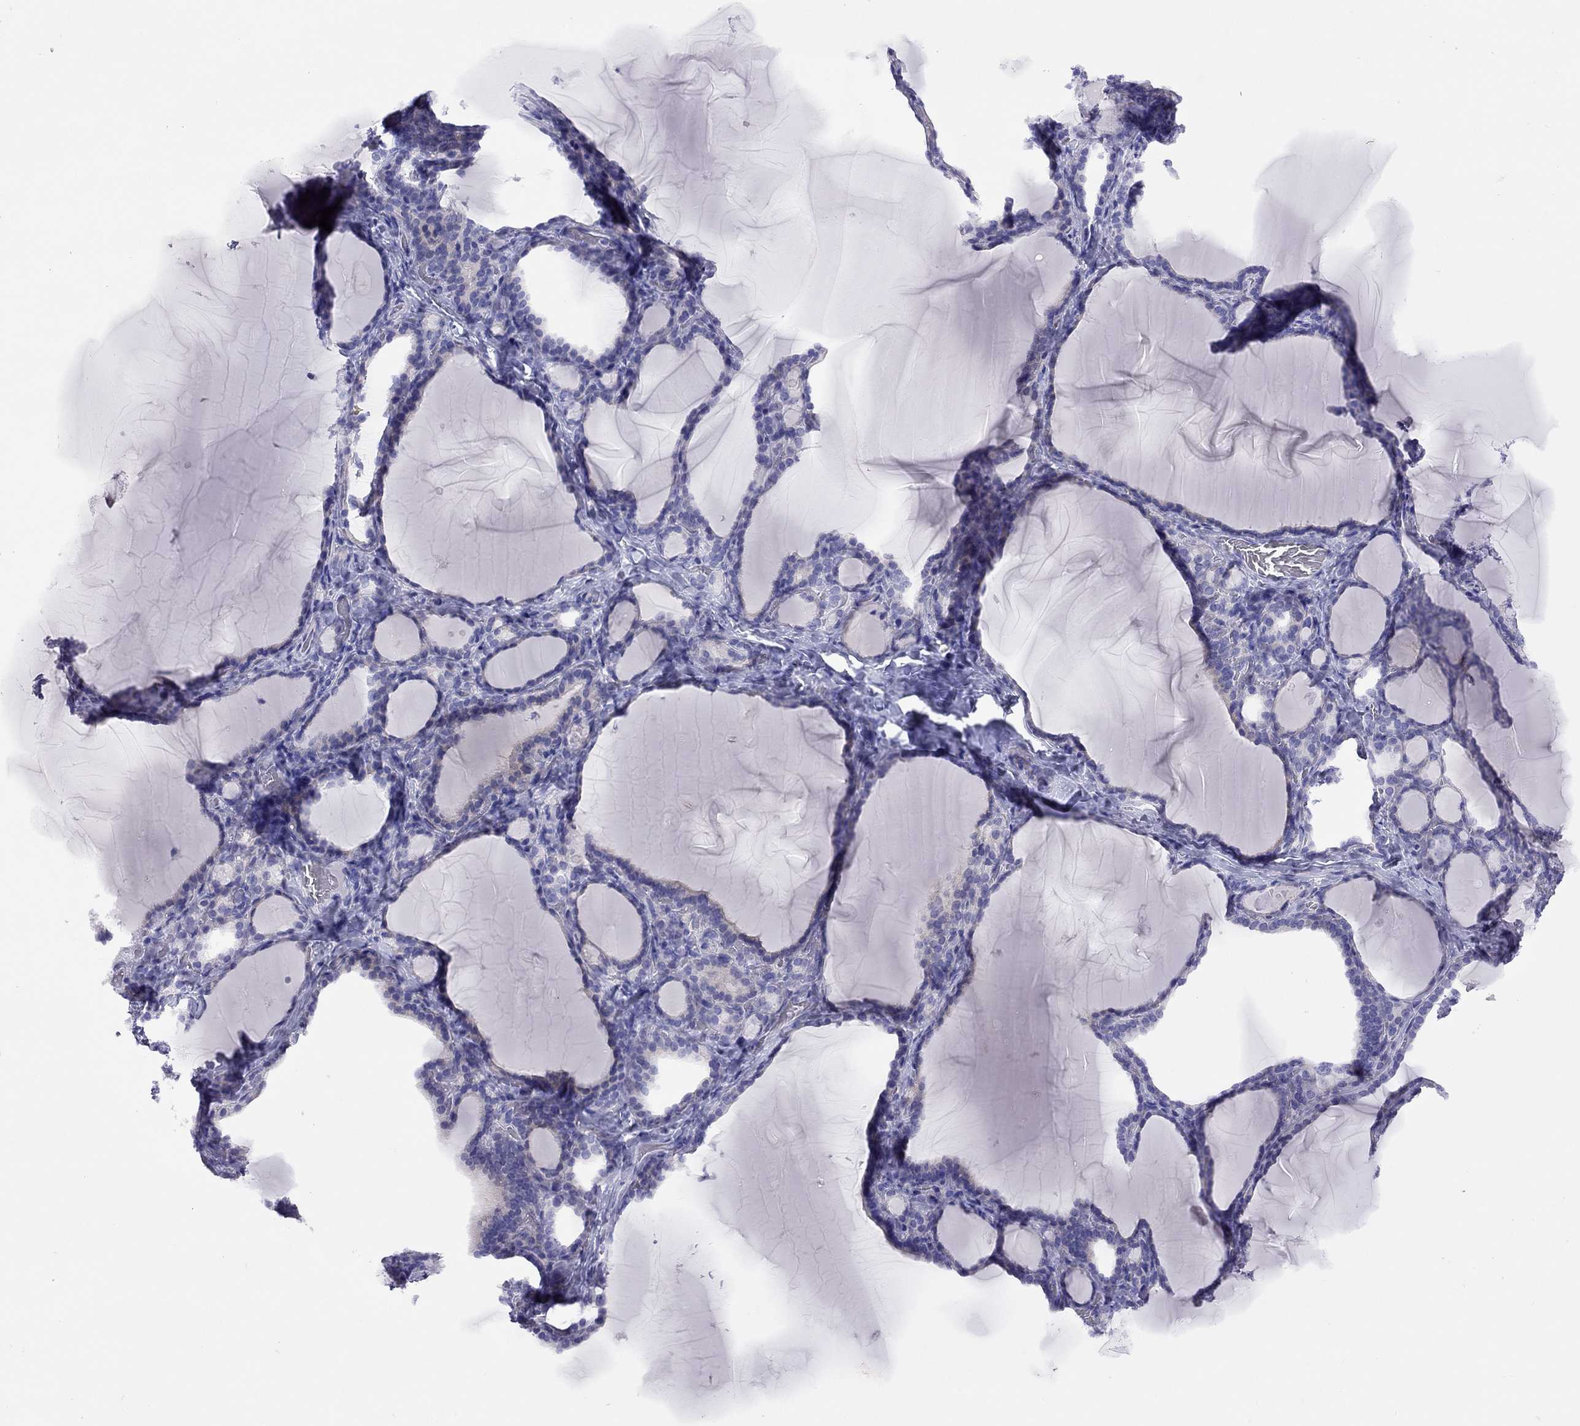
{"staining": {"intensity": "negative", "quantity": "none", "location": "none"}, "tissue": "thyroid gland", "cell_type": "Glandular cells", "image_type": "normal", "snomed": [{"axis": "morphology", "description": "Normal tissue, NOS"}, {"axis": "morphology", "description": "Hyperplasia, NOS"}, {"axis": "topography", "description": "Thyroid gland"}], "caption": "The immunohistochemistry (IHC) micrograph has no significant positivity in glandular cells of thyroid gland.", "gene": "CPNE4", "patient": {"sex": "female", "age": 27}}